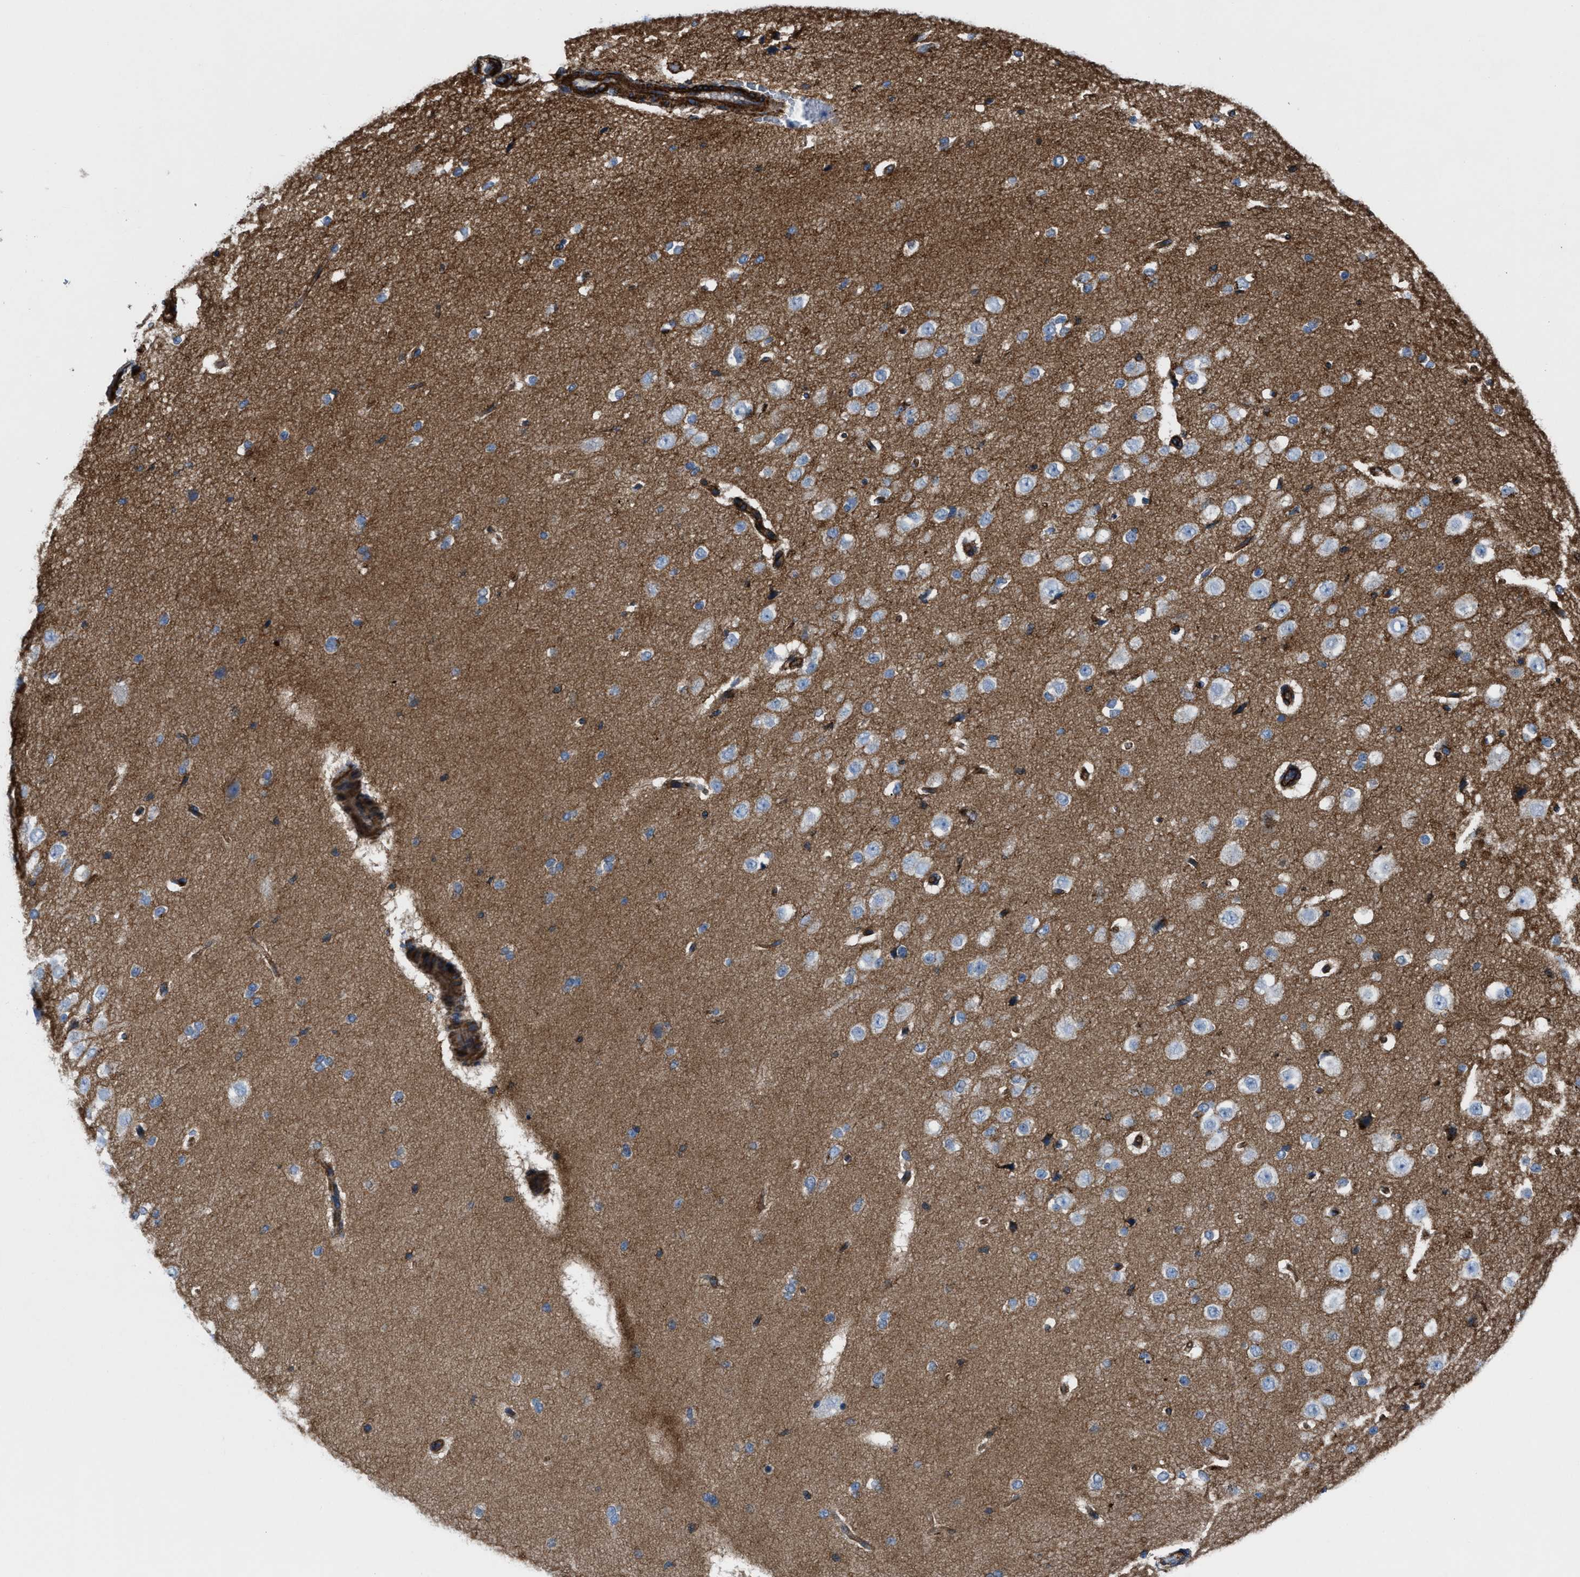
{"staining": {"intensity": "strong", "quantity": ">75%", "location": "cytoplasmic/membranous"}, "tissue": "cerebral cortex", "cell_type": "Endothelial cells", "image_type": "normal", "snomed": [{"axis": "morphology", "description": "Normal tissue, NOS"}, {"axis": "morphology", "description": "Developmental malformation"}, {"axis": "topography", "description": "Cerebral cortex"}], "caption": "Human cerebral cortex stained for a protein (brown) displays strong cytoplasmic/membranous positive expression in approximately >75% of endothelial cells.", "gene": "AGPAT2", "patient": {"sex": "female", "age": 30}}